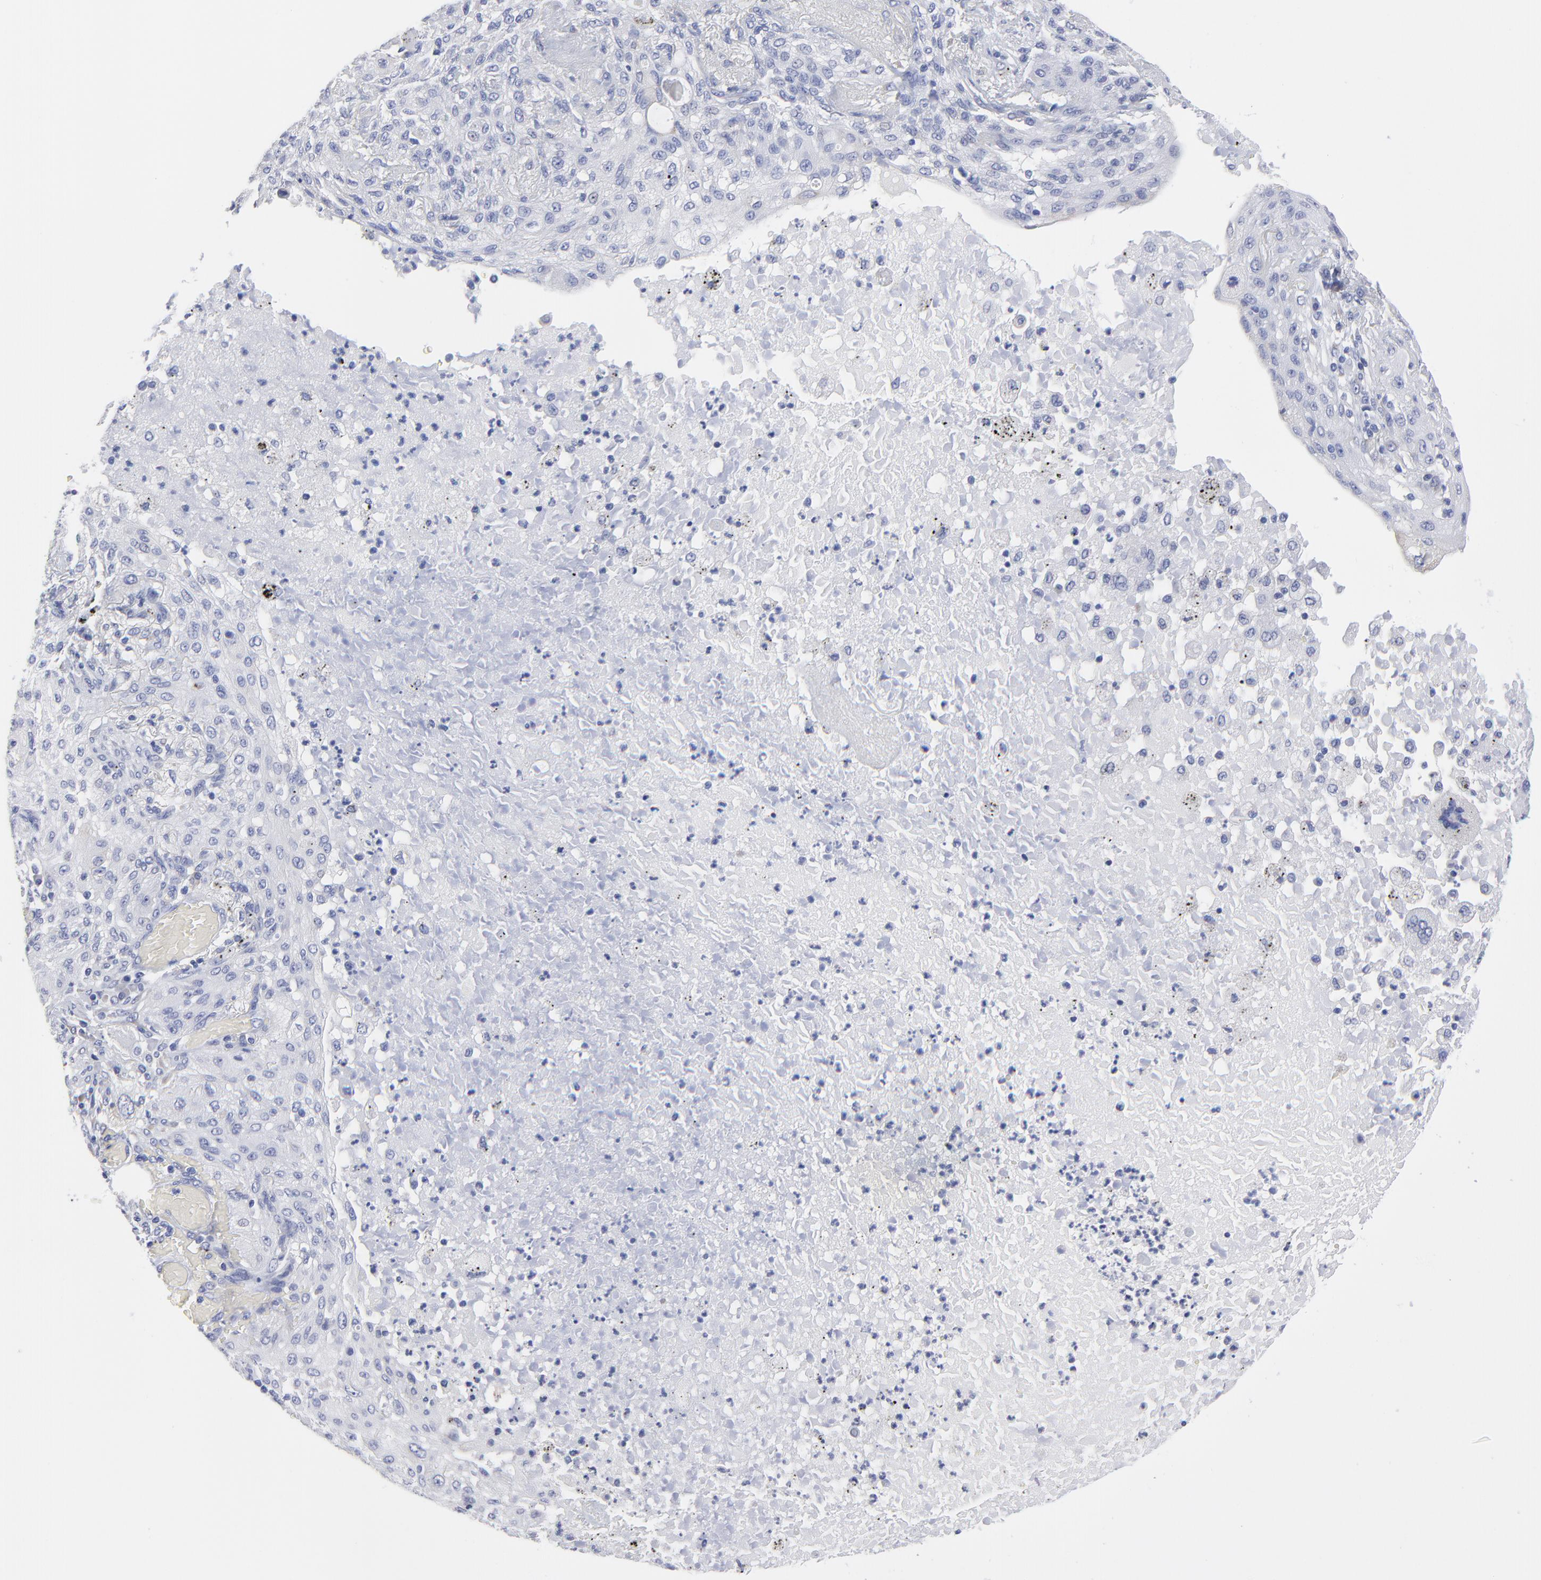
{"staining": {"intensity": "negative", "quantity": "none", "location": "none"}, "tissue": "lung cancer", "cell_type": "Tumor cells", "image_type": "cancer", "snomed": [{"axis": "morphology", "description": "Squamous cell carcinoma, NOS"}, {"axis": "topography", "description": "Lung"}], "caption": "This photomicrograph is of lung squamous cell carcinoma stained with immunohistochemistry to label a protein in brown with the nuclei are counter-stained blue. There is no staining in tumor cells. (Brightfield microscopy of DAB (3,3'-diaminobenzidine) immunohistochemistry at high magnification).", "gene": "DUSP9", "patient": {"sex": "female", "age": 47}}